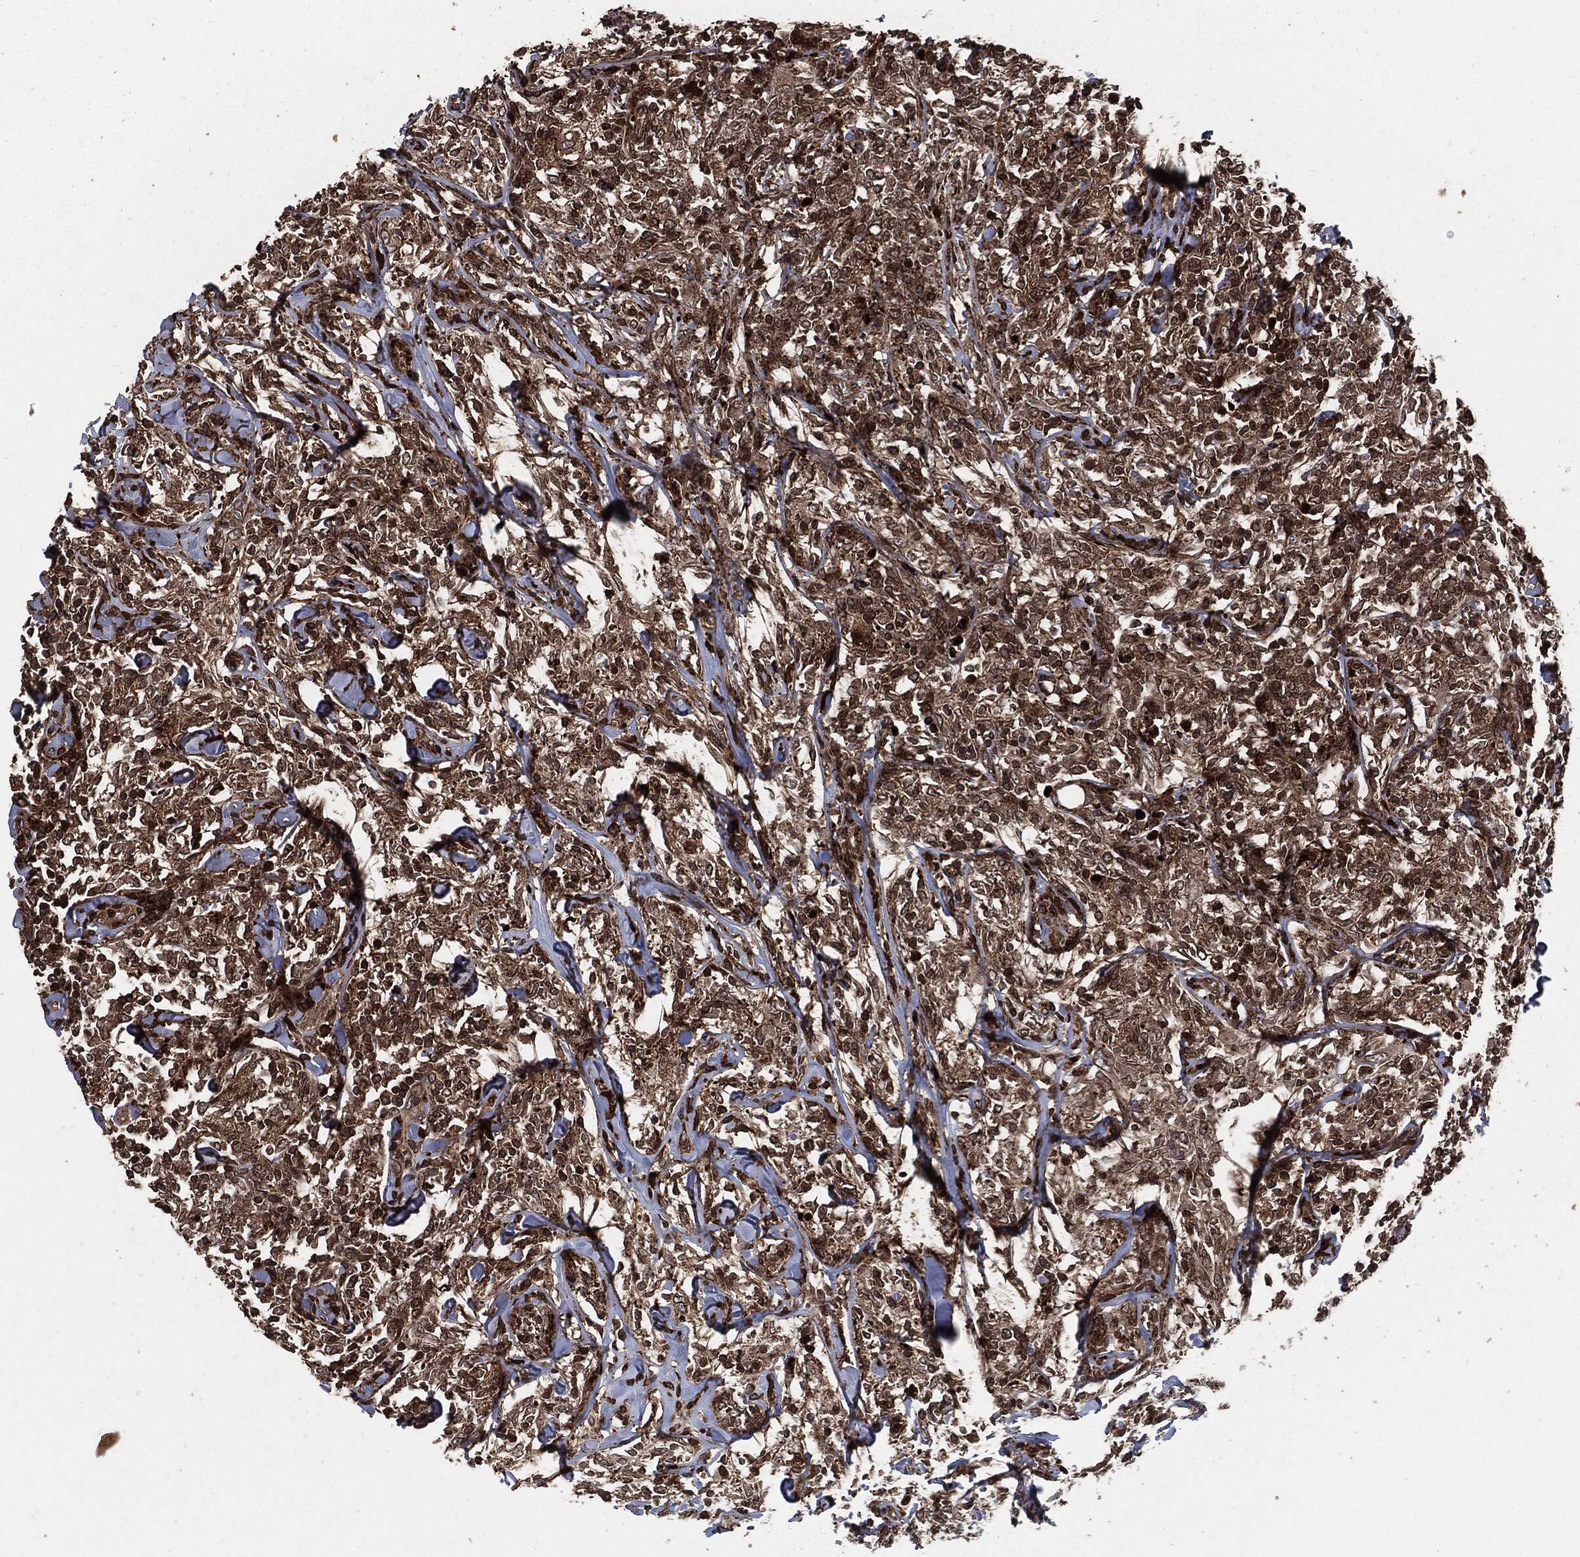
{"staining": {"intensity": "moderate", "quantity": ">75%", "location": "cytoplasmic/membranous"}, "tissue": "lymphoma", "cell_type": "Tumor cells", "image_type": "cancer", "snomed": [{"axis": "morphology", "description": "Malignant lymphoma, non-Hodgkin's type, High grade"}, {"axis": "topography", "description": "Lymph node"}], "caption": "Human malignant lymphoma, non-Hodgkin's type (high-grade) stained with a protein marker demonstrates moderate staining in tumor cells.", "gene": "IFIT1", "patient": {"sex": "female", "age": 84}}